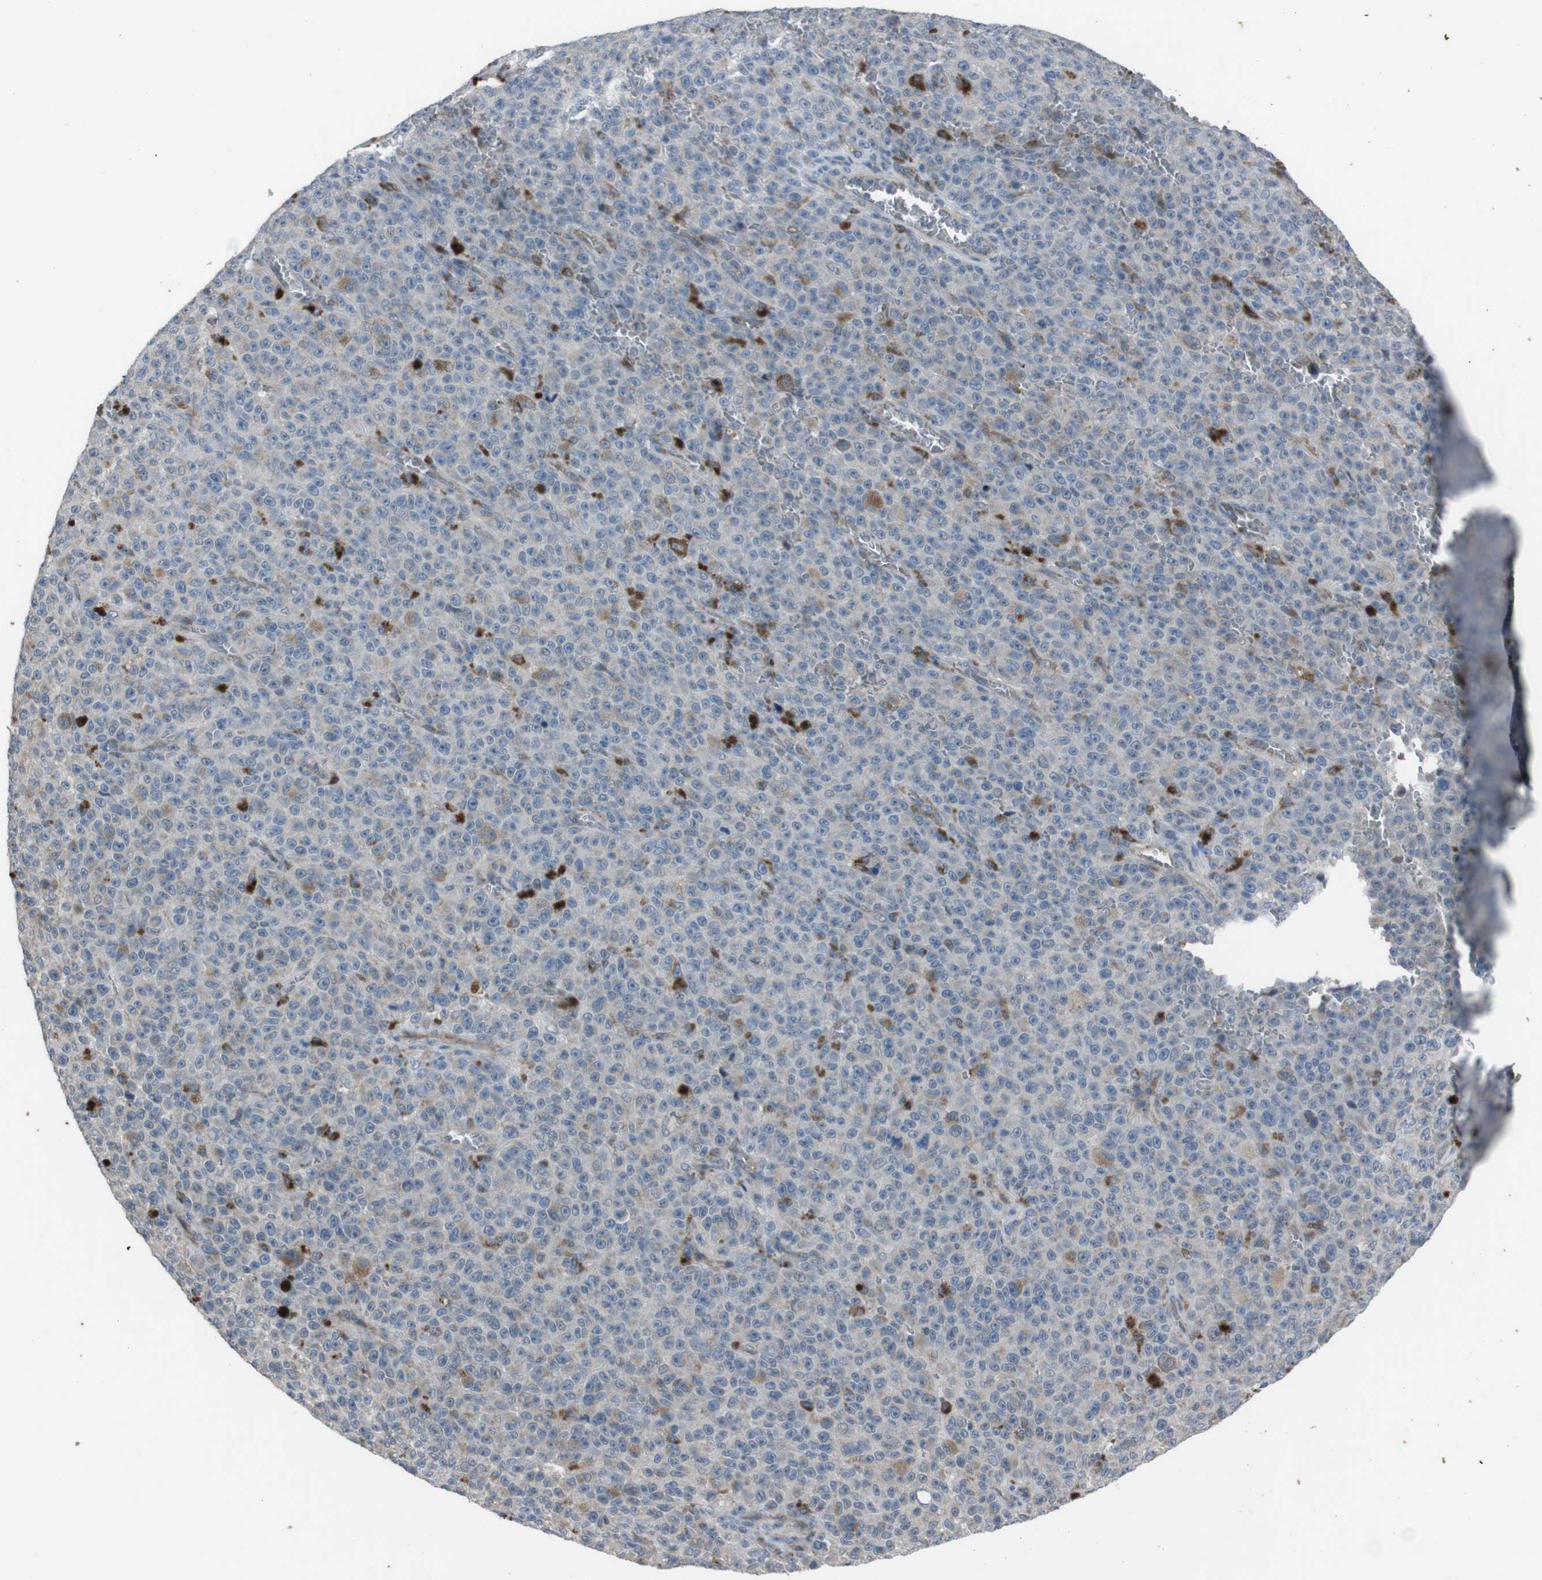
{"staining": {"intensity": "moderate", "quantity": "<25%", "location": "cytoplasmic/membranous"}, "tissue": "melanoma", "cell_type": "Tumor cells", "image_type": "cancer", "snomed": [{"axis": "morphology", "description": "Malignant melanoma, NOS"}, {"axis": "topography", "description": "Skin"}], "caption": "Tumor cells demonstrate low levels of moderate cytoplasmic/membranous positivity in approximately <25% of cells in human malignant melanoma.", "gene": "EFNA5", "patient": {"sex": "female", "age": 82}}